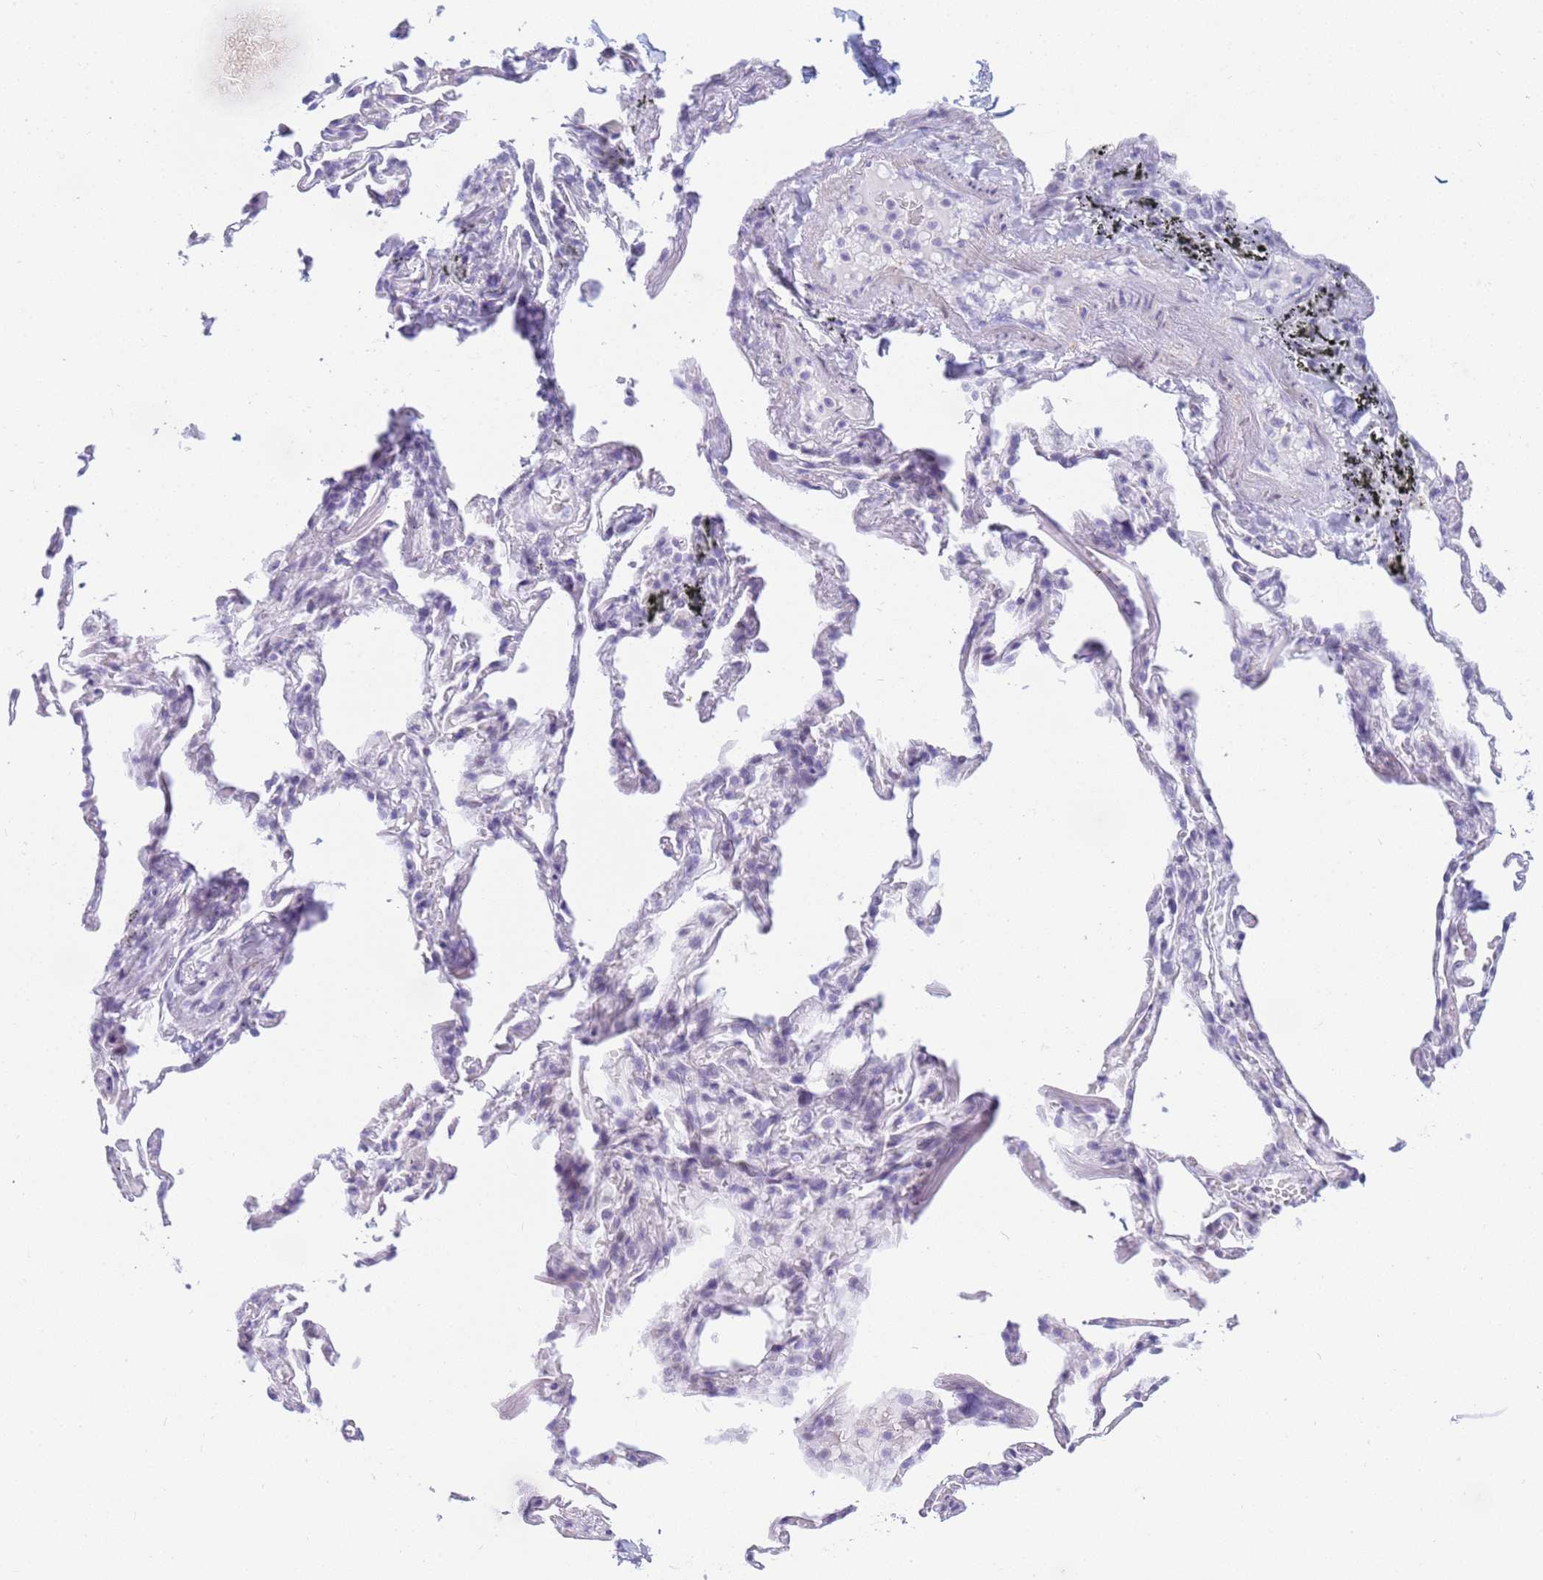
{"staining": {"intensity": "negative", "quantity": "none", "location": "none"}, "tissue": "adipose tissue", "cell_type": "Adipocytes", "image_type": "normal", "snomed": [{"axis": "morphology", "description": "Normal tissue, NOS"}, {"axis": "topography", "description": "Lymph node"}, {"axis": "topography", "description": "Bronchus"}], "caption": "Protein analysis of unremarkable adipose tissue displays no significant positivity in adipocytes. Brightfield microscopy of immunohistochemistry (IHC) stained with DAB (brown) and hematoxylin (blue), captured at high magnification.", "gene": "SNX20", "patient": {"sex": "male", "age": 63}}